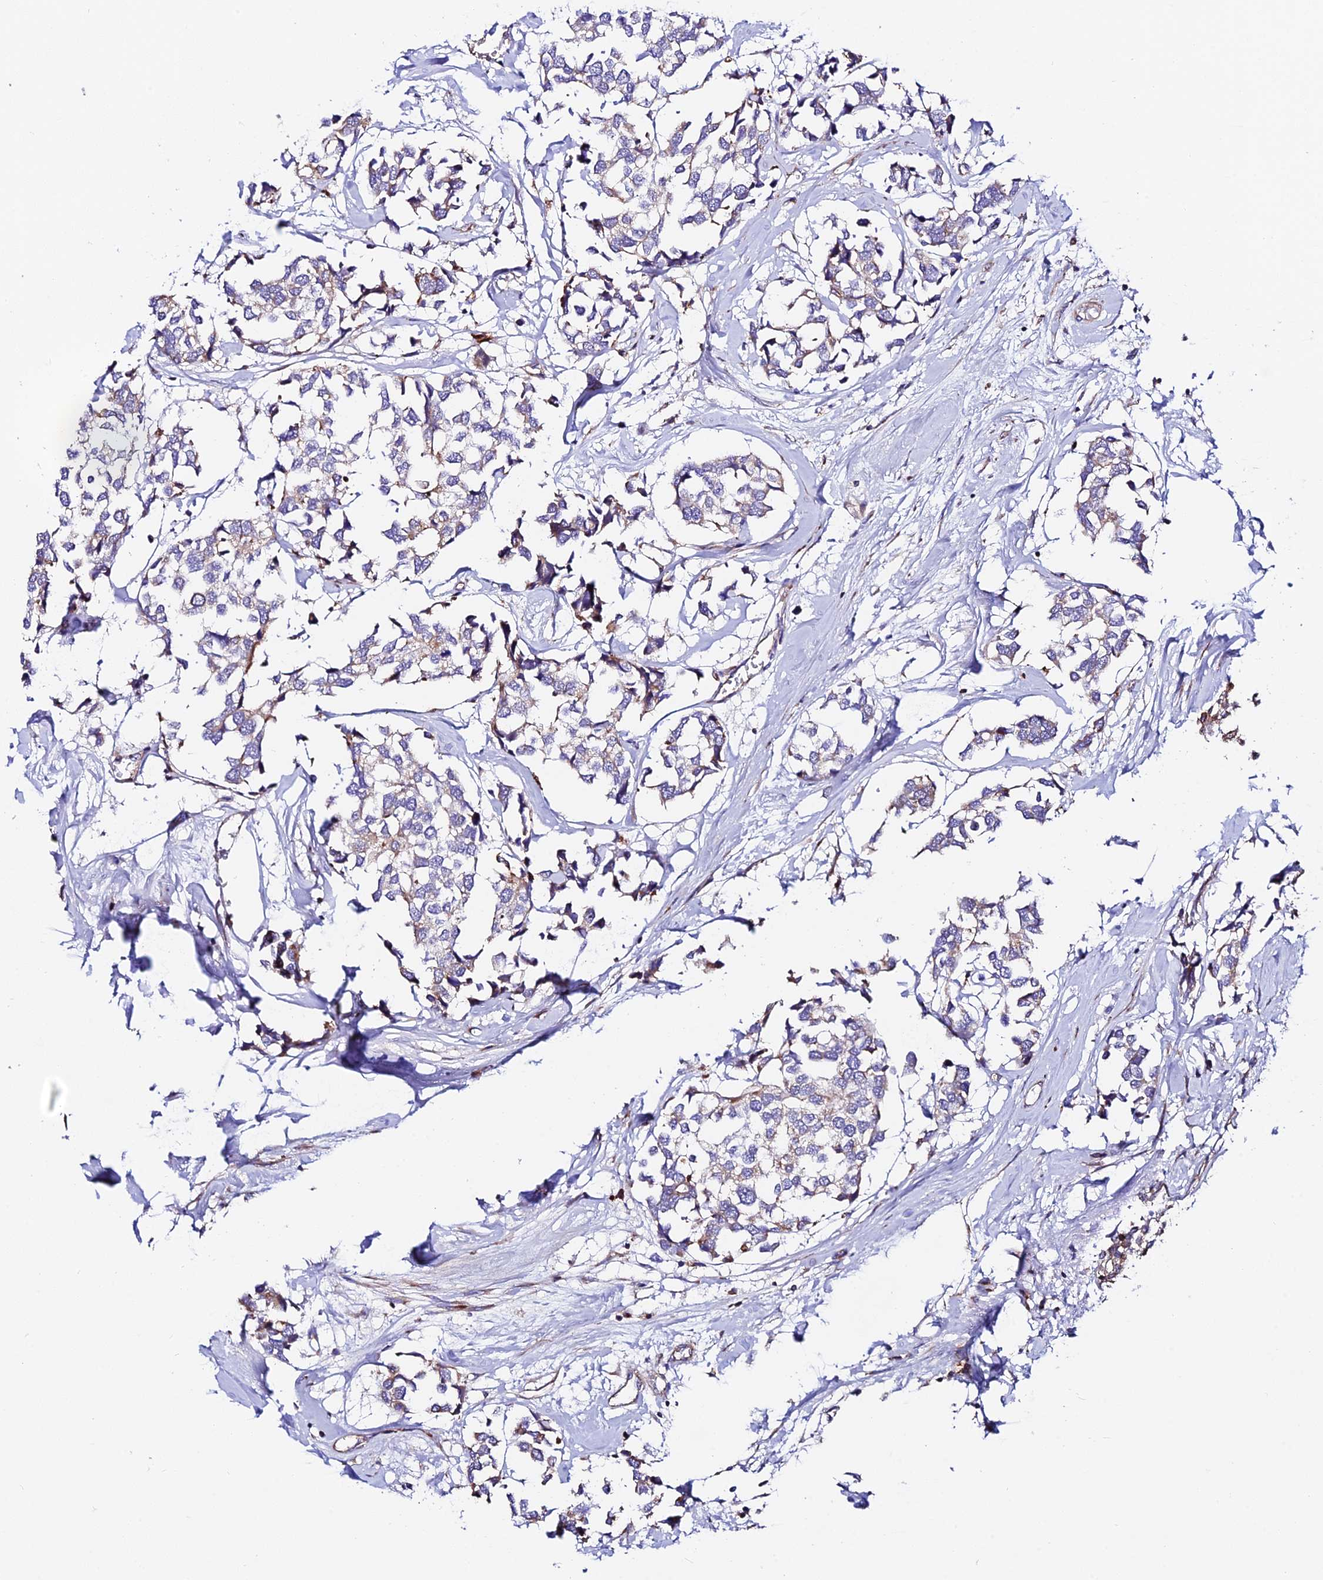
{"staining": {"intensity": "moderate", "quantity": "<25%", "location": "cytoplasmic/membranous"}, "tissue": "breast cancer", "cell_type": "Tumor cells", "image_type": "cancer", "snomed": [{"axis": "morphology", "description": "Duct carcinoma"}, {"axis": "topography", "description": "Breast"}], "caption": "Moderate cytoplasmic/membranous protein expression is appreciated in approximately <25% of tumor cells in breast cancer. (DAB IHC, brown staining for protein, blue staining for nuclei).", "gene": "VPS13C", "patient": {"sex": "female", "age": 83}}